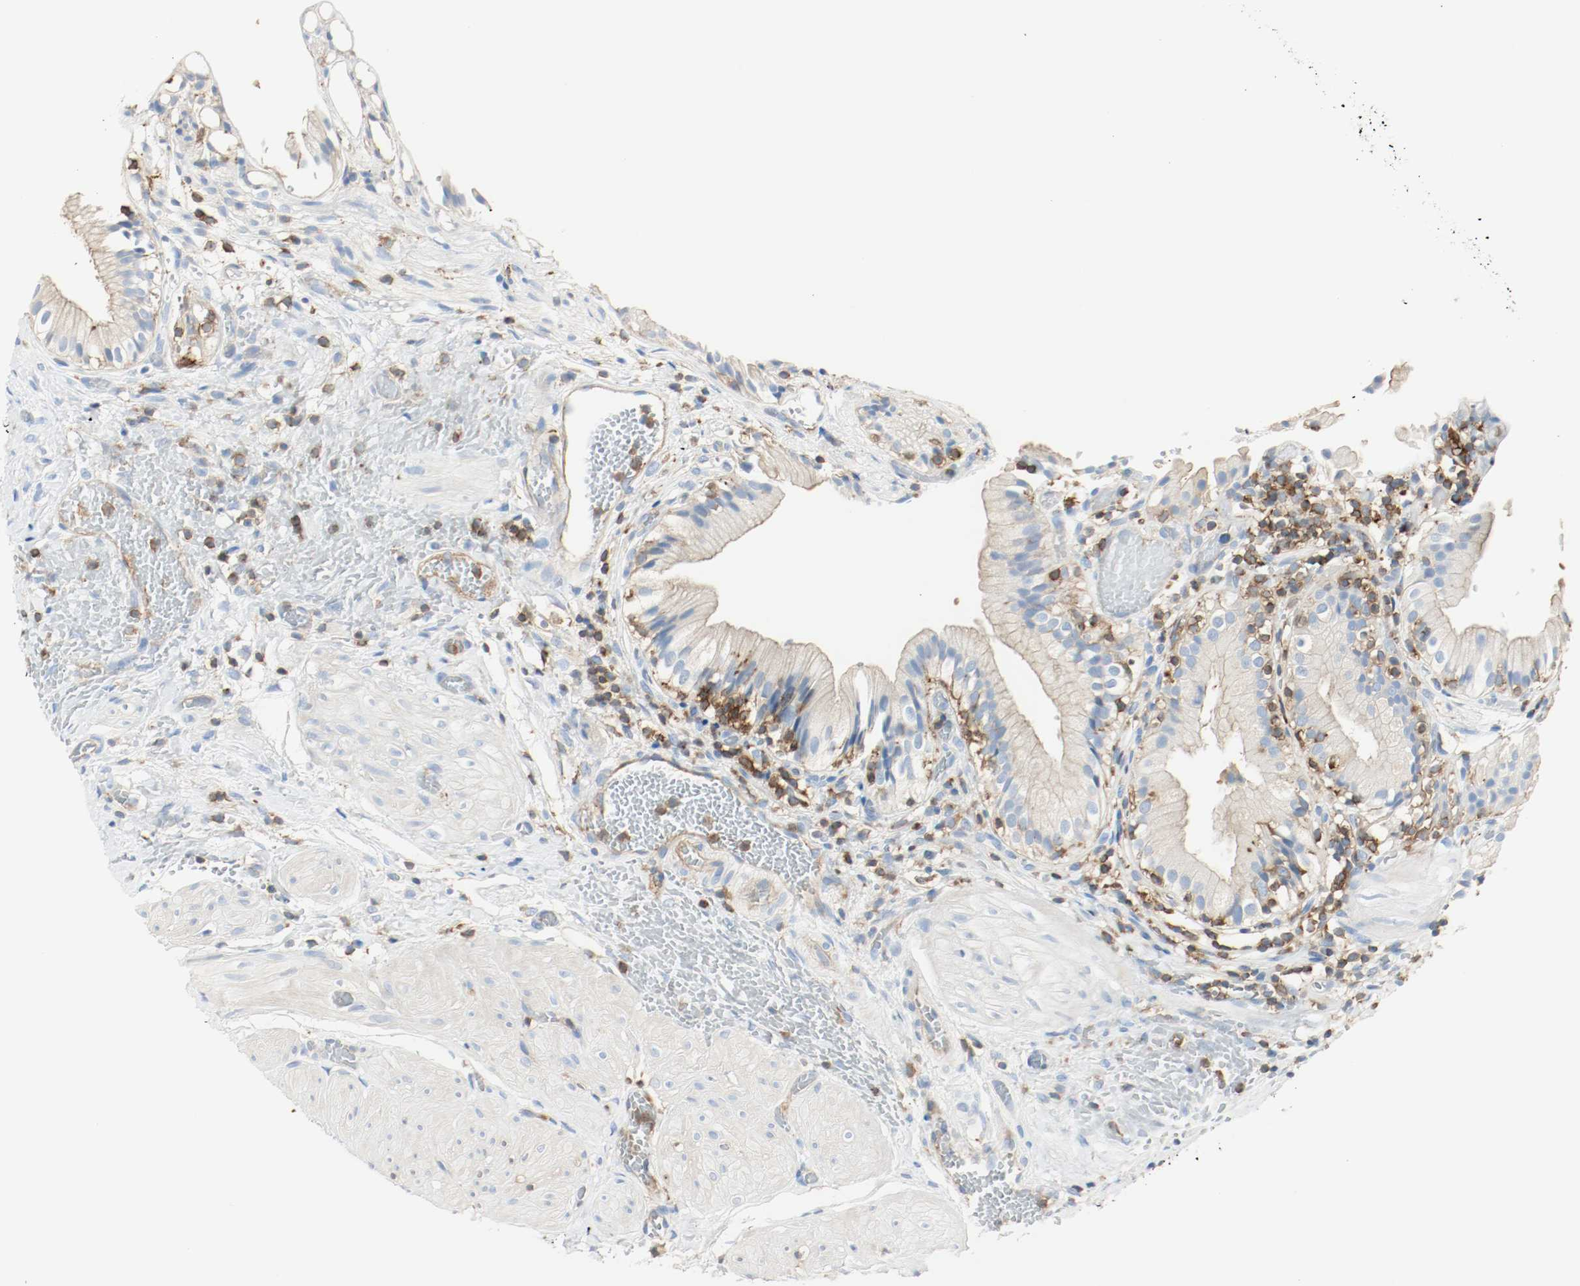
{"staining": {"intensity": "weak", "quantity": "25%-75%", "location": "cytoplasmic/membranous"}, "tissue": "gallbladder", "cell_type": "Glandular cells", "image_type": "normal", "snomed": [{"axis": "morphology", "description": "Normal tissue, NOS"}, {"axis": "topography", "description": "Gallbladder"}], "caption": "Brown immunohistochemical staining in benign human gallbladder demonstrates weak cytoplasmic/membranous staining in about 25%-75% of glandular cells. (IHC, brightfield microscopy, high magnification).", "gene": "ARPC1B", "patient": {"sex": "male", "age": 65}}